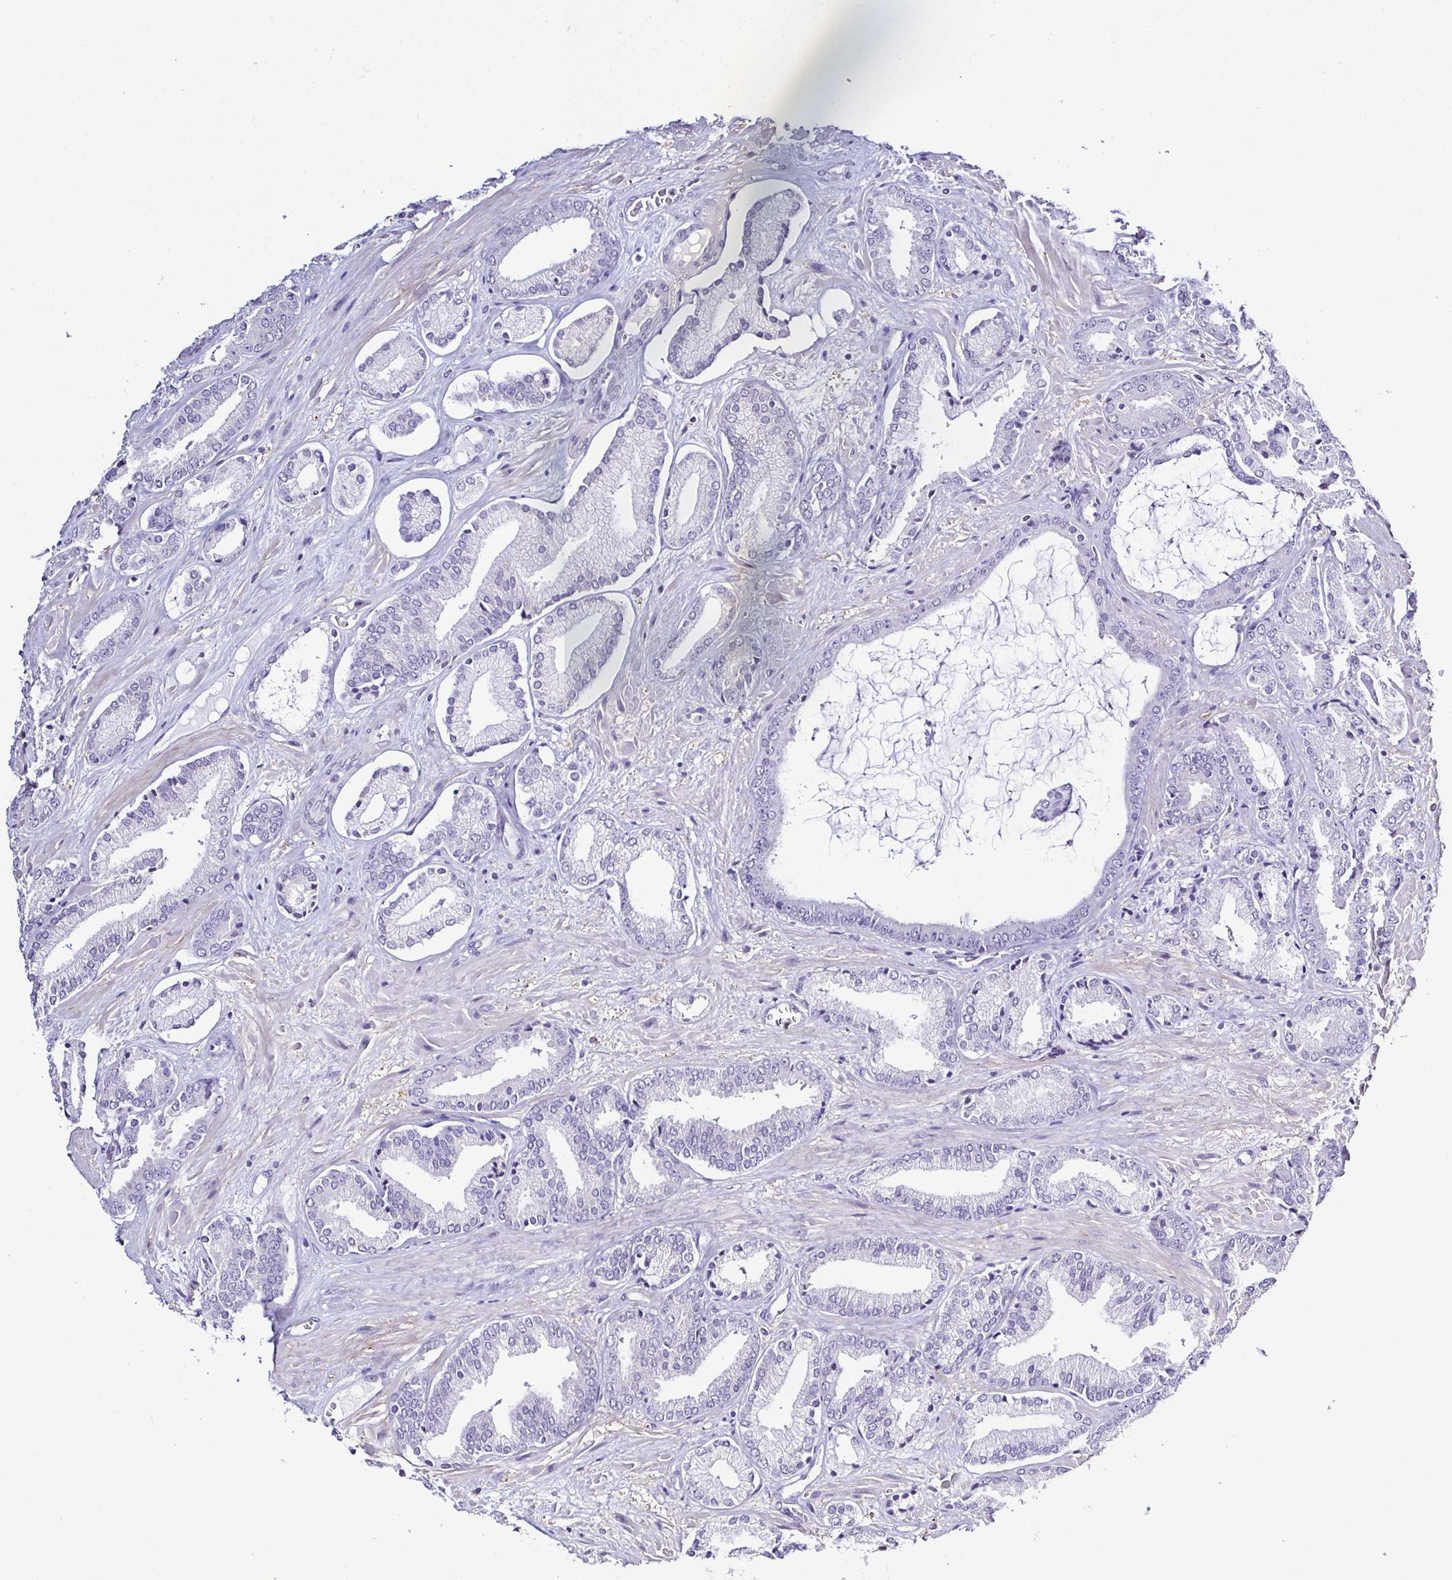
{"staining": {"intensity": "negative", "quantity": "none", "location": "none"}, "tissue": "prostate cancer", "cell_type": "Tumor cells", "image_type": "cancer", "snomed": [{"axis": "morphology", "description": "Adenocarcinoma, High grade"}, {"axis": "topography", "description": "Prostate"}], "caption": "Tumor cells show no significant protein expression in prostate cancer. (DAB IHC with hematoxylin counter stain).", "gene": "TNNT2", "patient": {"sex": "male", "age": 56}}